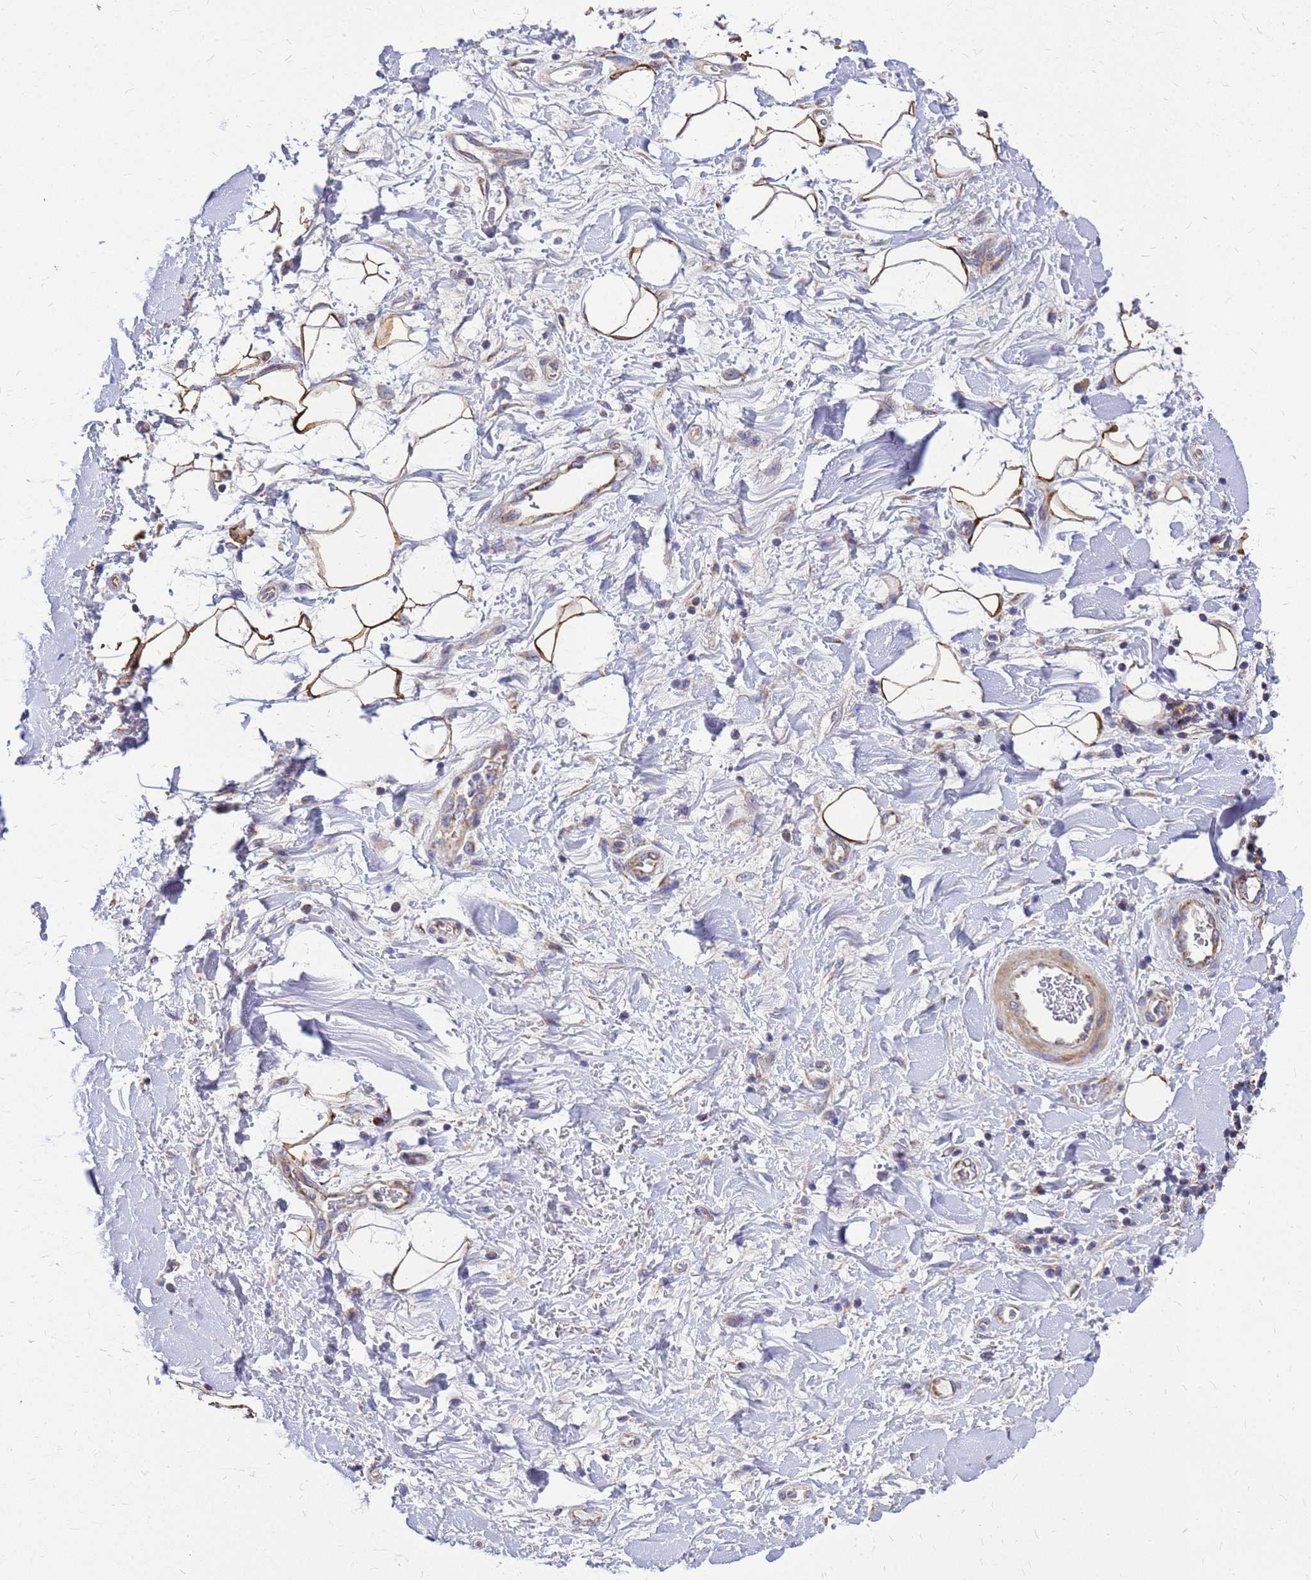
{"staining": {"intensity": "moderate", "quantity": ">75%", "location": "cytoplasmic/membranous"}, "tissue": "adipose tissue", "cell_type": "Adipocytes", "image_type": "normal", "snomed": [{"axis": "morphology", "description": "Normal tissue, NOS"}, {"axis": "morphology", "description": "Adenocarcinoma, NOS"}, {"axis": "topography", "description": "Pancreas"}, {"axis": "topography", "description": "Peripheral nerve tissue"}], "caption": "The histopathology image demonstrates staining of normal adipose tissue, revealing moderate cytoplasmic/membranous protein expression (brown color) within adipocytes.", "gene": "CMC4", "patient": {"sex": "male", "age": 59}}